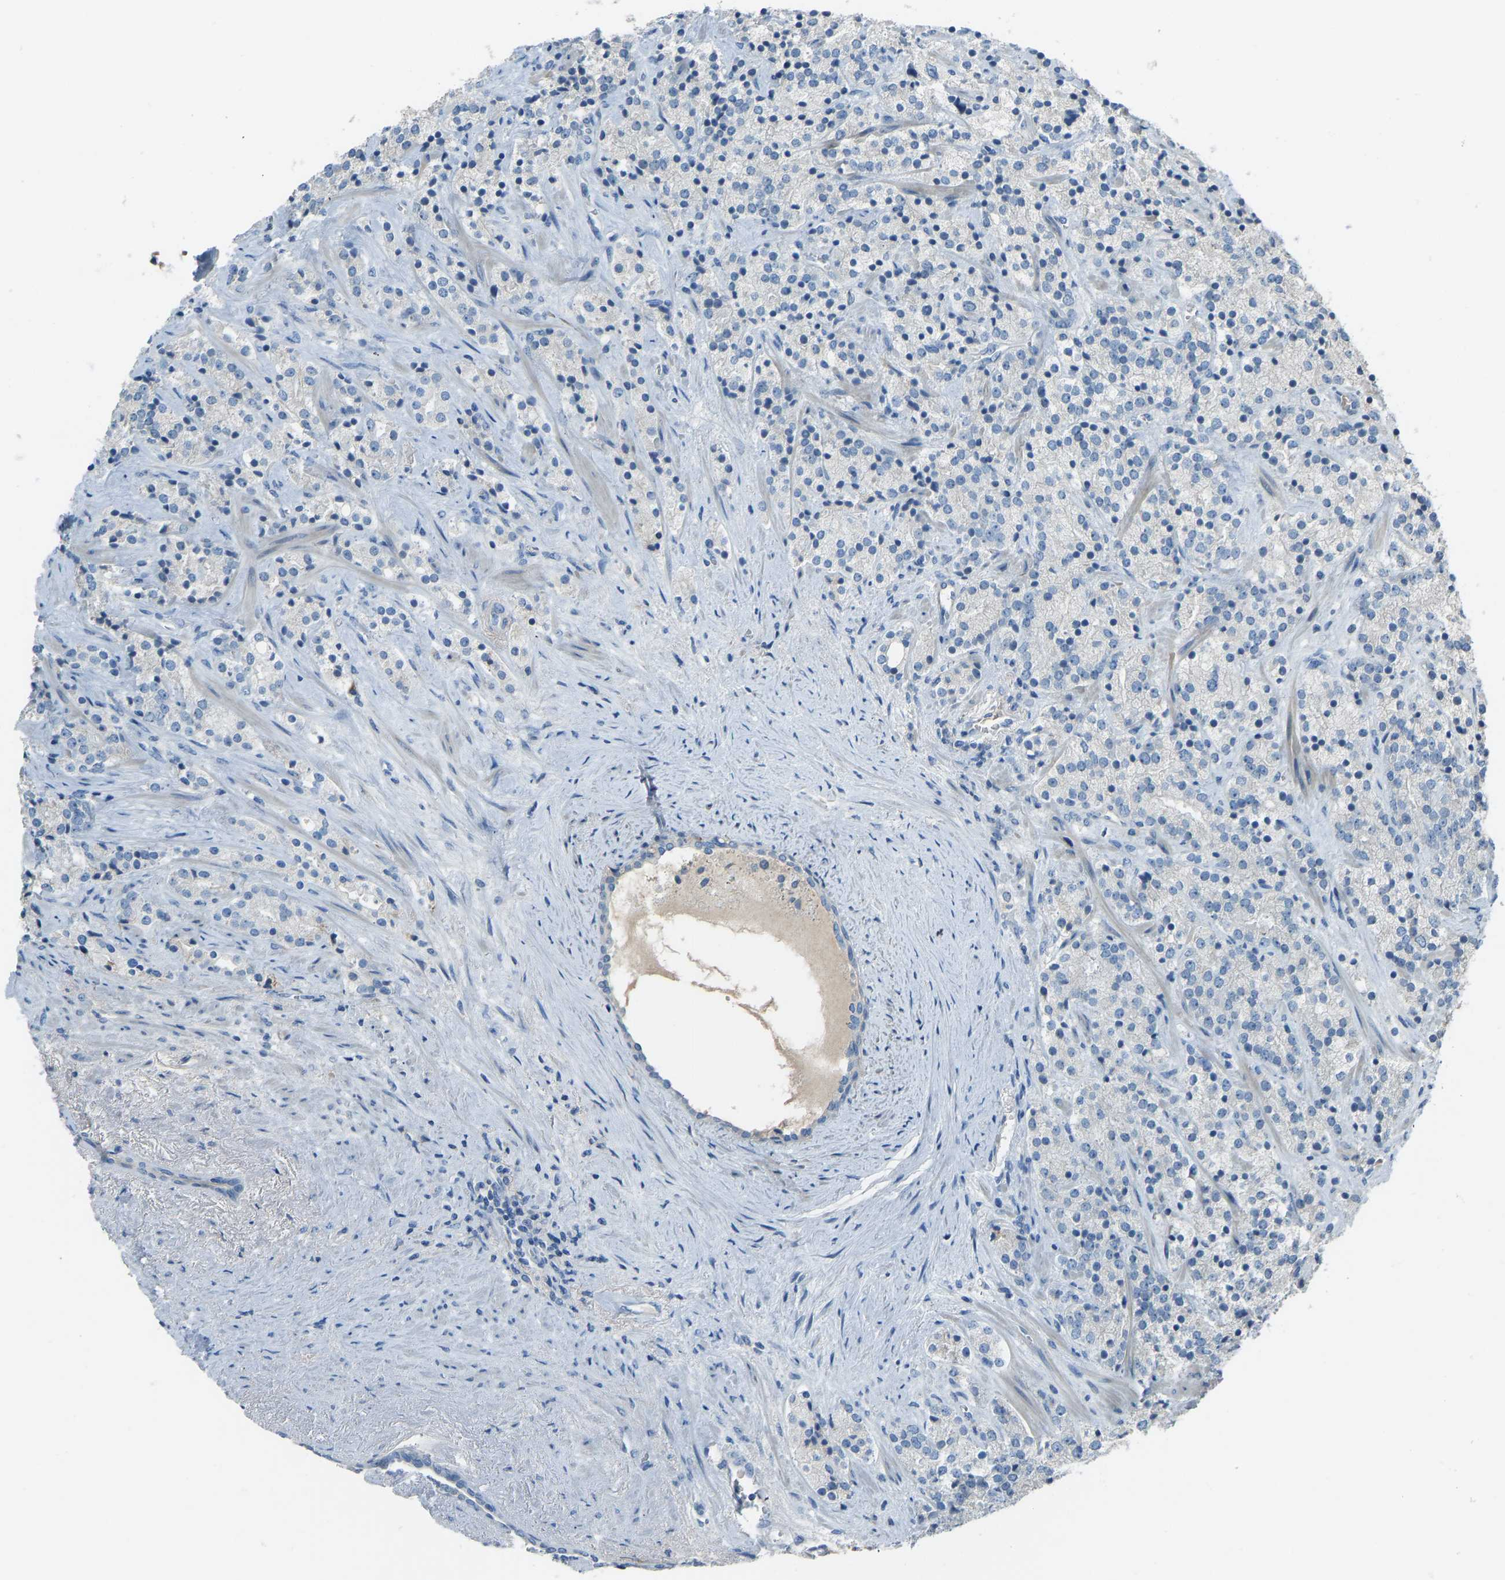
{"staining": {"intensity": "negative", "quantity": "none", "location": "none"}, "tissue": "prostate cancer", "cell_type": "Tumor cells", "image_type": "cancer", "snomed": [{"axis": "morphology", "description": "Adenocarcinoma, High grade"}, {"axis": "topography", "description": "Prostate"}], "caption": "There is no significant staining in tumor cells of prostate cancer. (Brightfield microscopy of DAB (3,3'-diaminobenzidine) immunohistochemistry at high magnification).", "gene": "FBLN2", "patient": {"sex": "male", "age": 71}}